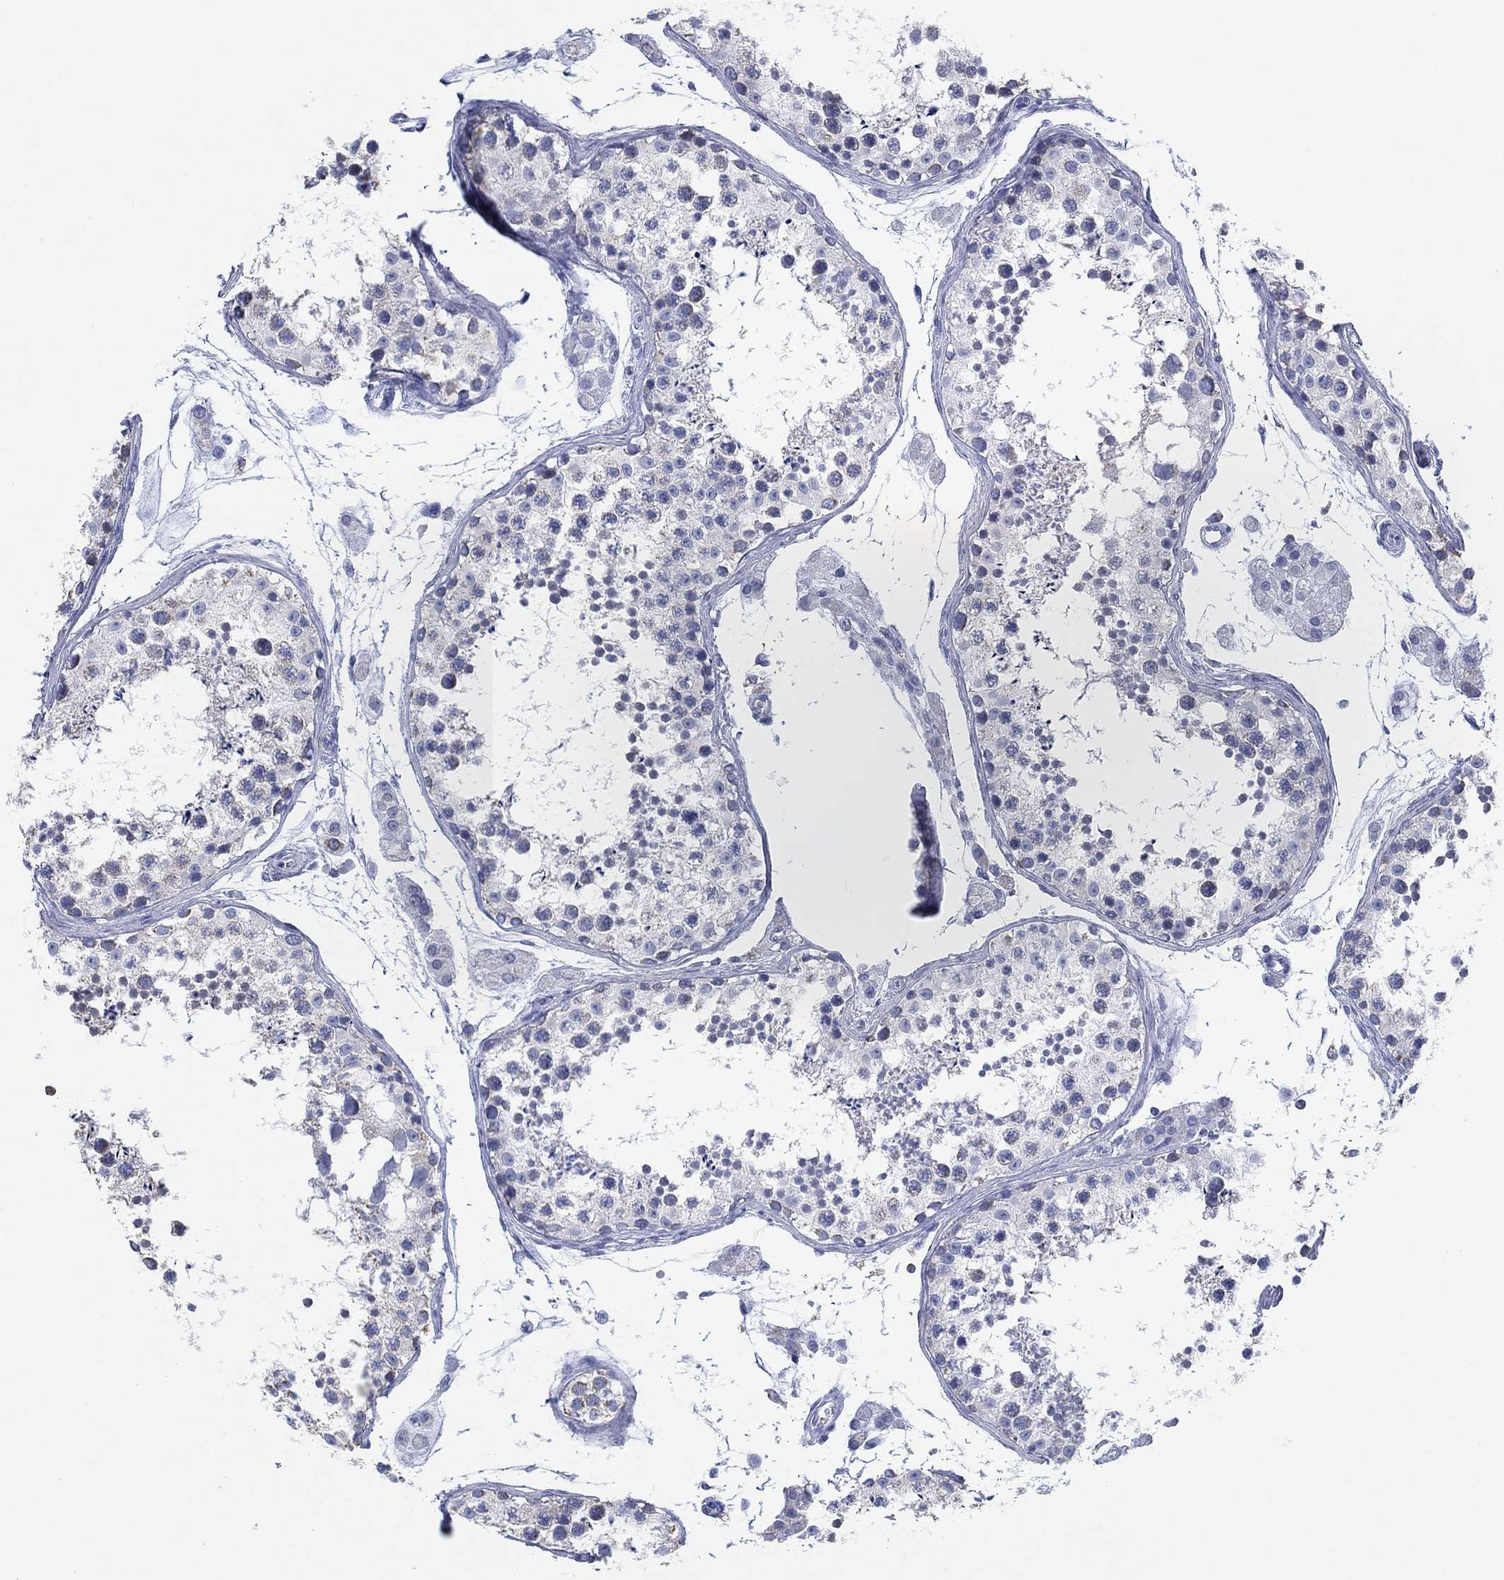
{"staining": {"intensity": "weak", "quantity": "<25%", "location": "cytoplasmic/membranous"}, "tissue": "testis", "cell_type": "Cells in seminiferous ducts", "image_type": "normal", "snomed": [{"axis": "morphology", "description": "Normal tissue, NOS"}, {"axis": "topography", "description": "Testis"}], "caption": "Cells in seminiferous ducts are negative for brown protein staining in normal testis. Brightfield microscopy of IHC stained with DAB (brown) and hematoxylin (blue), captured at high magnification.", "gene": "CFTR", "patient": {"sex": "male", "age": 41}}